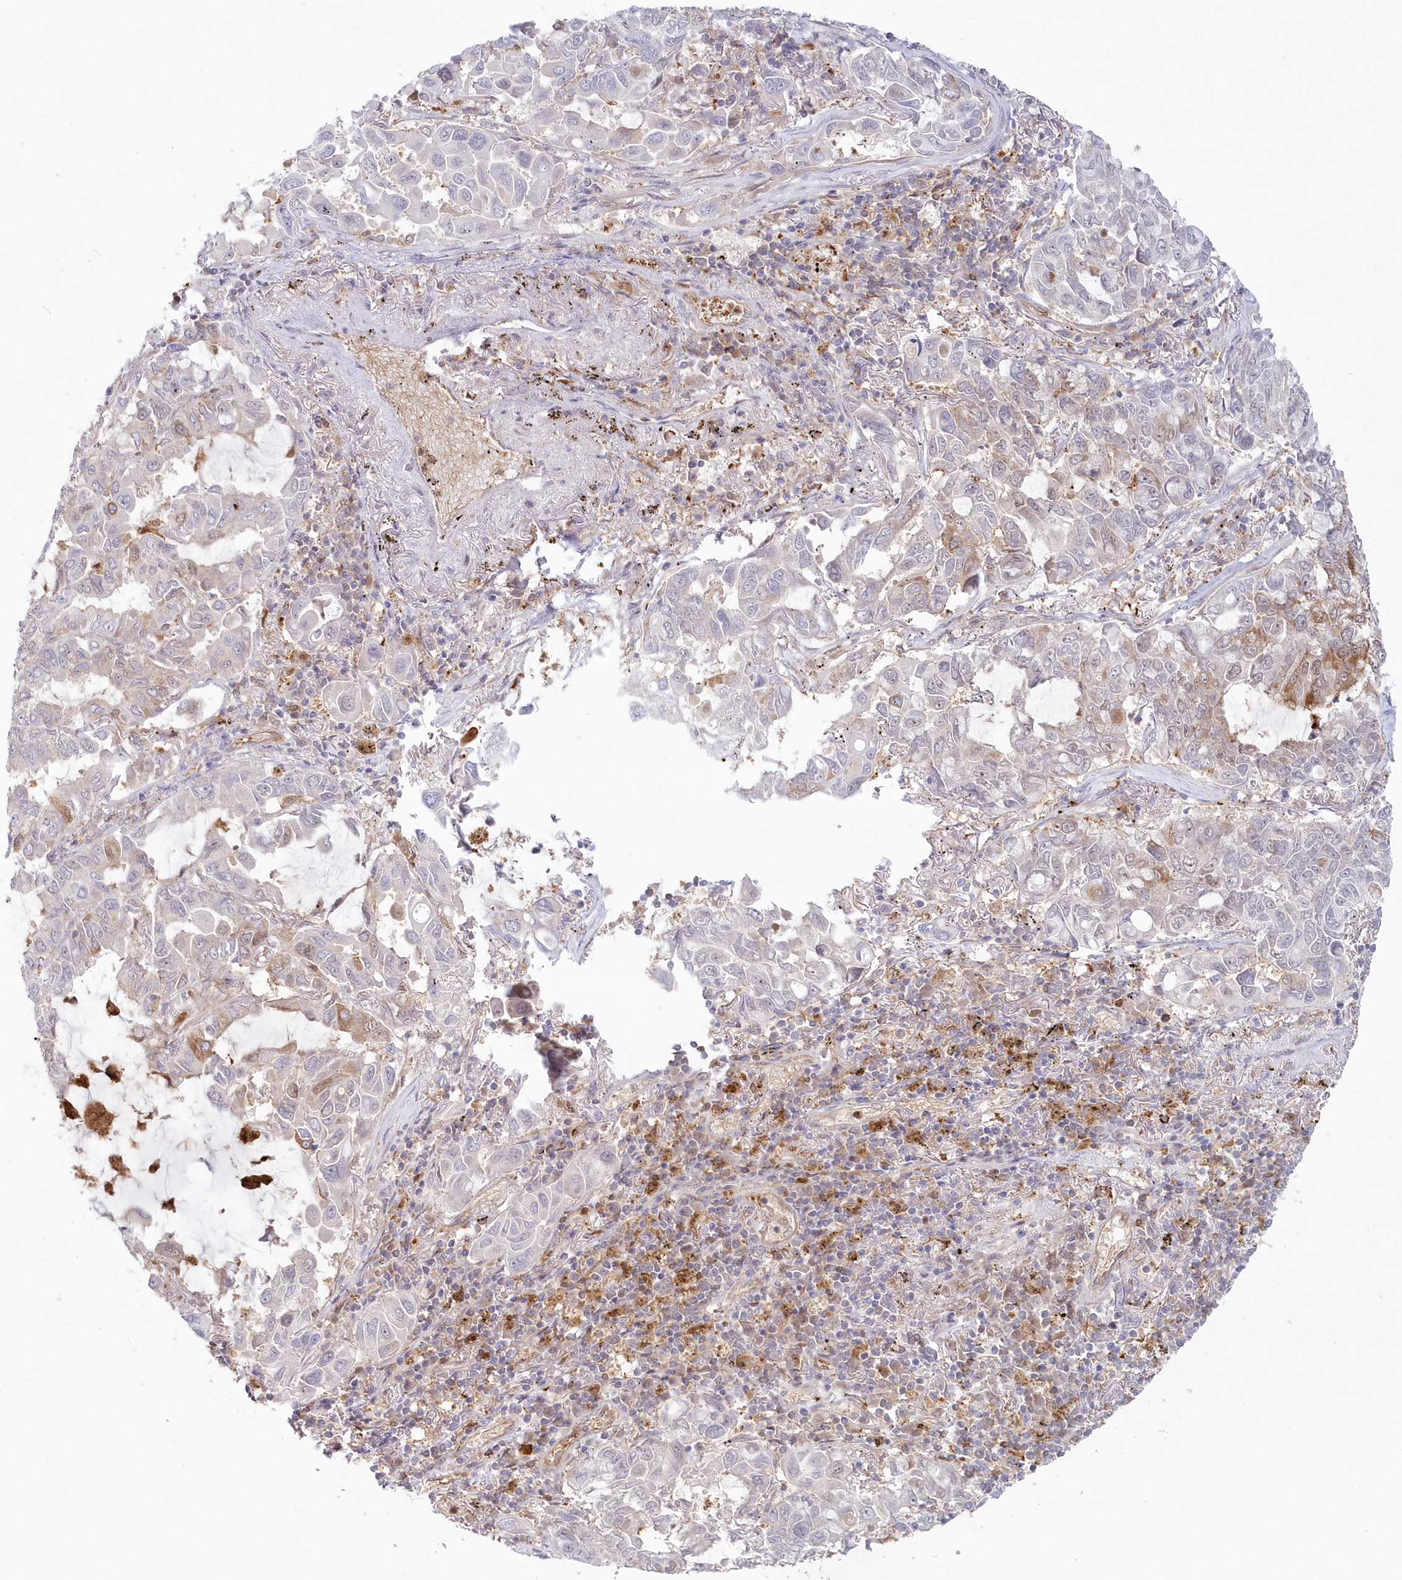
{"staining": {"intensity": "moderate", "quantity": "<25%", "location": "cytoplasmic/membranous"}, "tissue": "lung cancer", "cell_type": "Tumor cells", "image_type": "cancer", "snomed": [{"axis": "morphology", "description": "Adenocarcinoma, NOS"}, {"axis": "topography", "description": "Lung"}], "caption": "IHC (DAB) staining of lung cancer exhibits moderate cytoplasmic/membranous protein staining in approximately <25% of tumor cells.", "gene": "GBE1", "patient": {"sex": "male", "age": 64}}